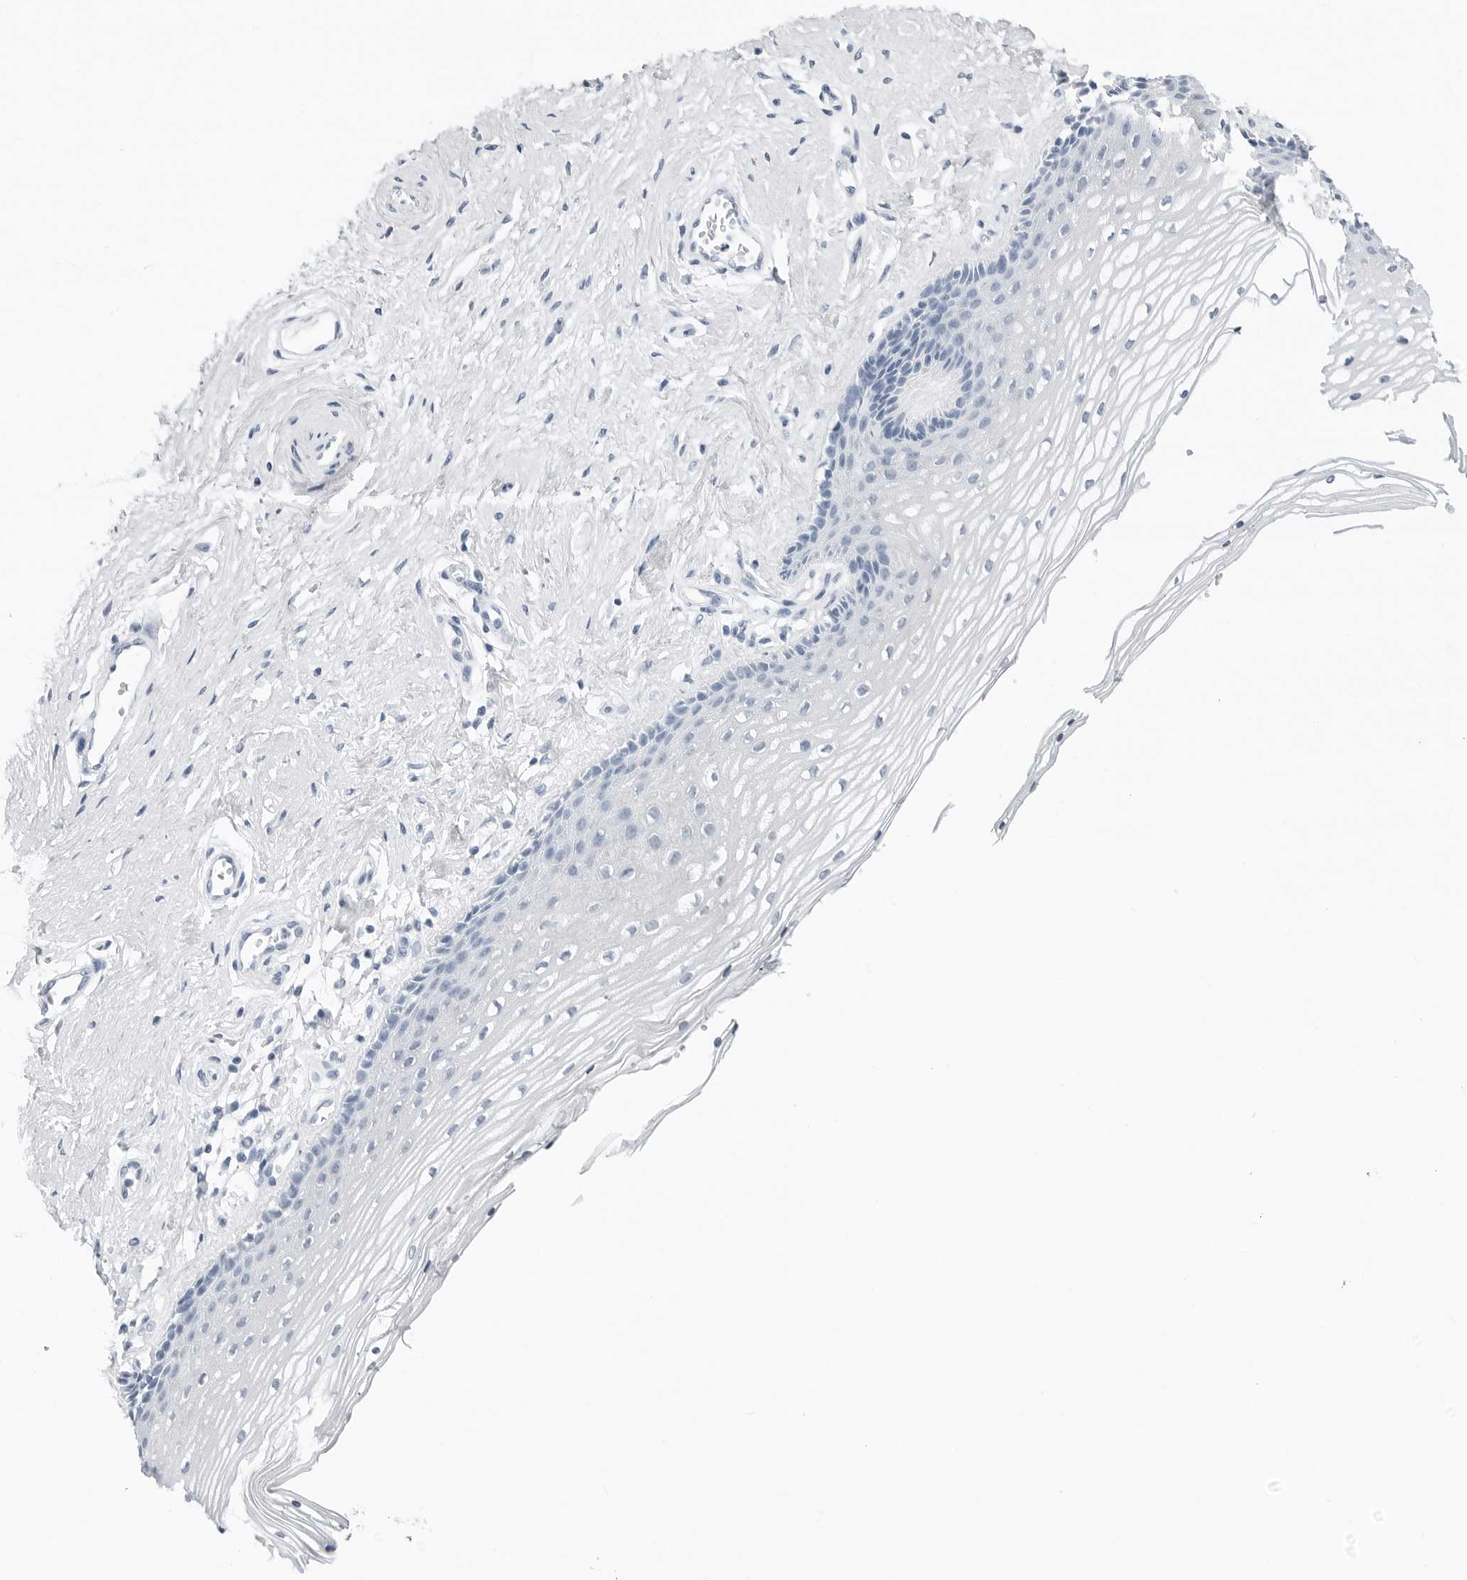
{"staining": {"intensity": "negative", "quantity": "none", "location": "none"}, "tissue": "vagina", "cell_type": "Squamous epithelial cells", "image_type": "normal", "snomed": [{"axis": "morphology", "description": "Normal tissue, NOS"}, {"axis": "topography", "description": "Vagina"}], "caption": "Squamous epithelial cells are negative for protein expression in normal human vagina. Nuclei are stained in blue.", "gene": "SLPI", "patient": {"sex": "female", "age": 46}}